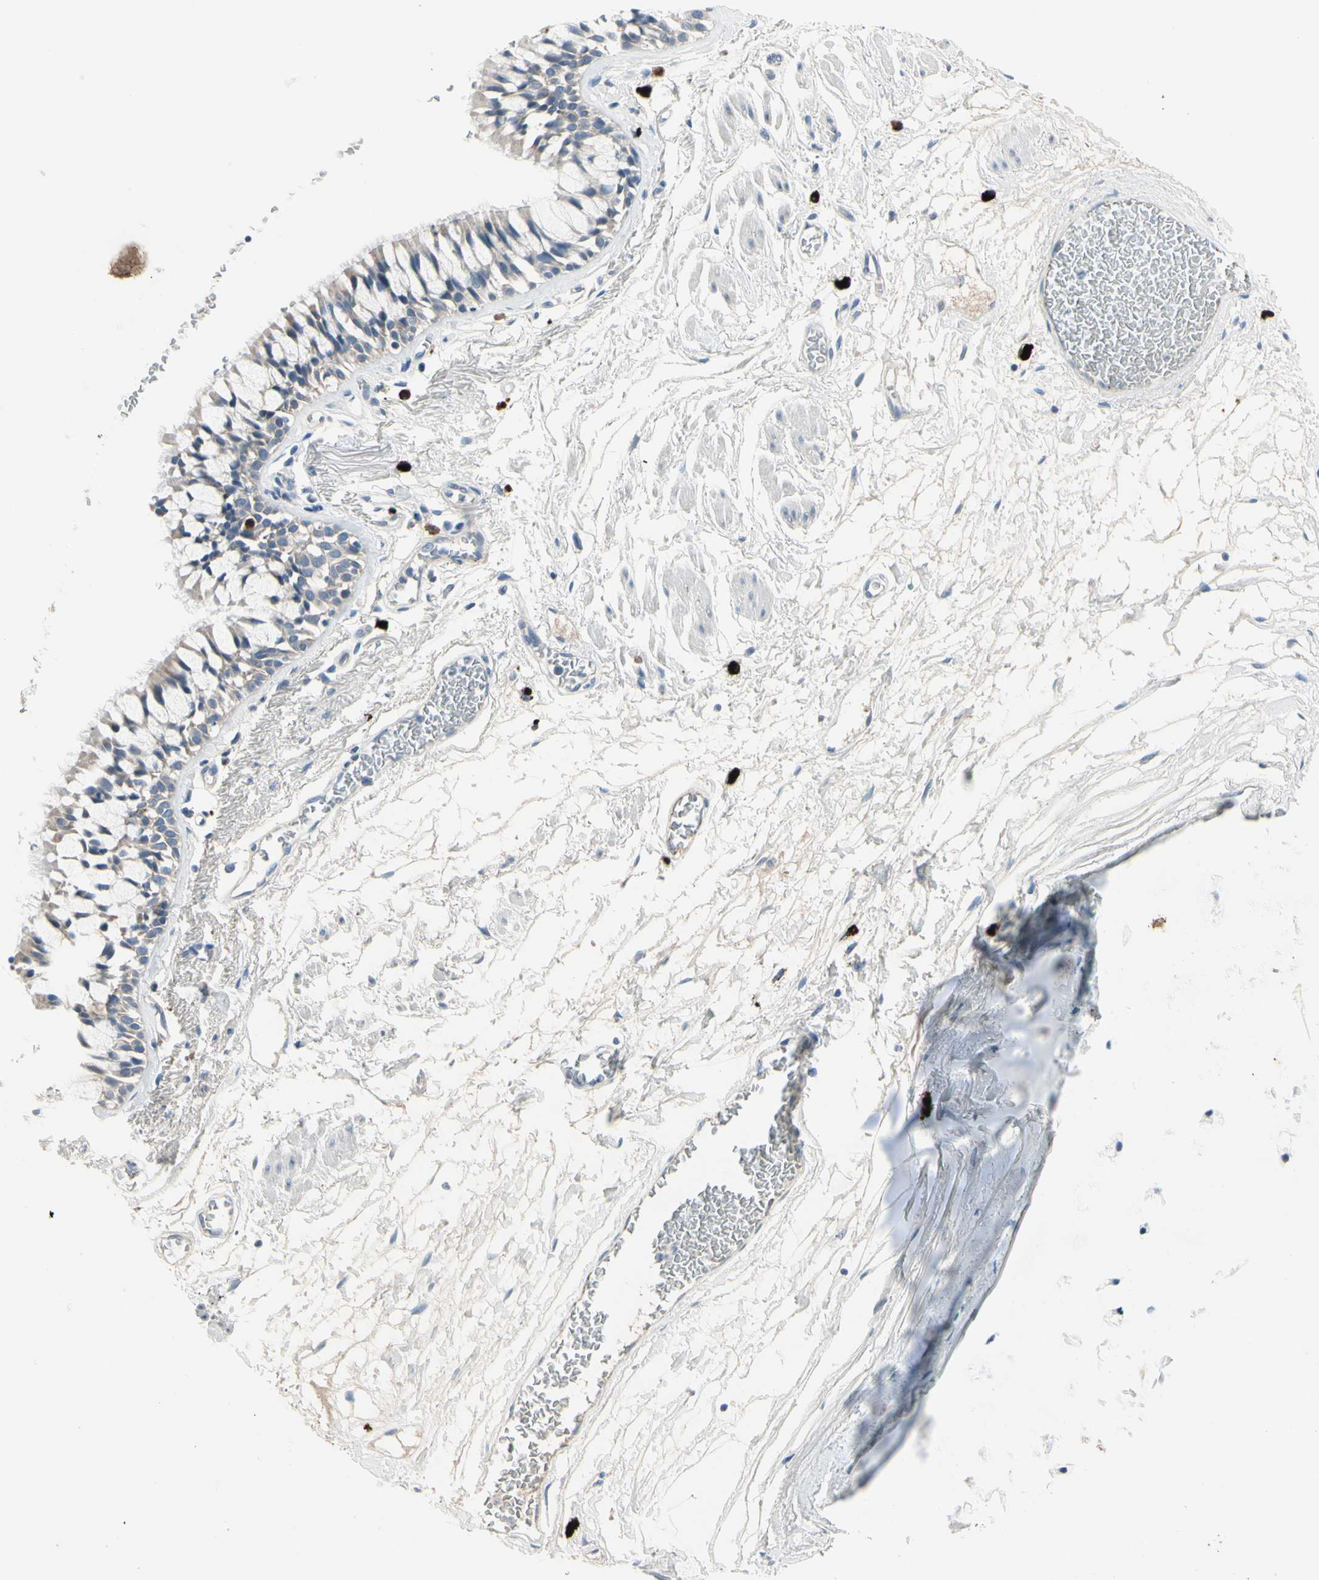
{"staining": {"intensity": "negative", "quantity": "none", "location": "none"}, "tissue": "bronchus", "cell_type": "Respiratory epithelial cells", "image_type": "normal", "snomed": [{"axis": "morphology", "description": "Normal tissue, NOS"}, {"axis": "topography", "description": "Bronchus"}], "caption": "Immunohistochemical staining of benign bronchus displays no significant expression in respiratory epithelial cells.", "gene": "CPA3", "patient": {"sex": "male", "age": 66}}